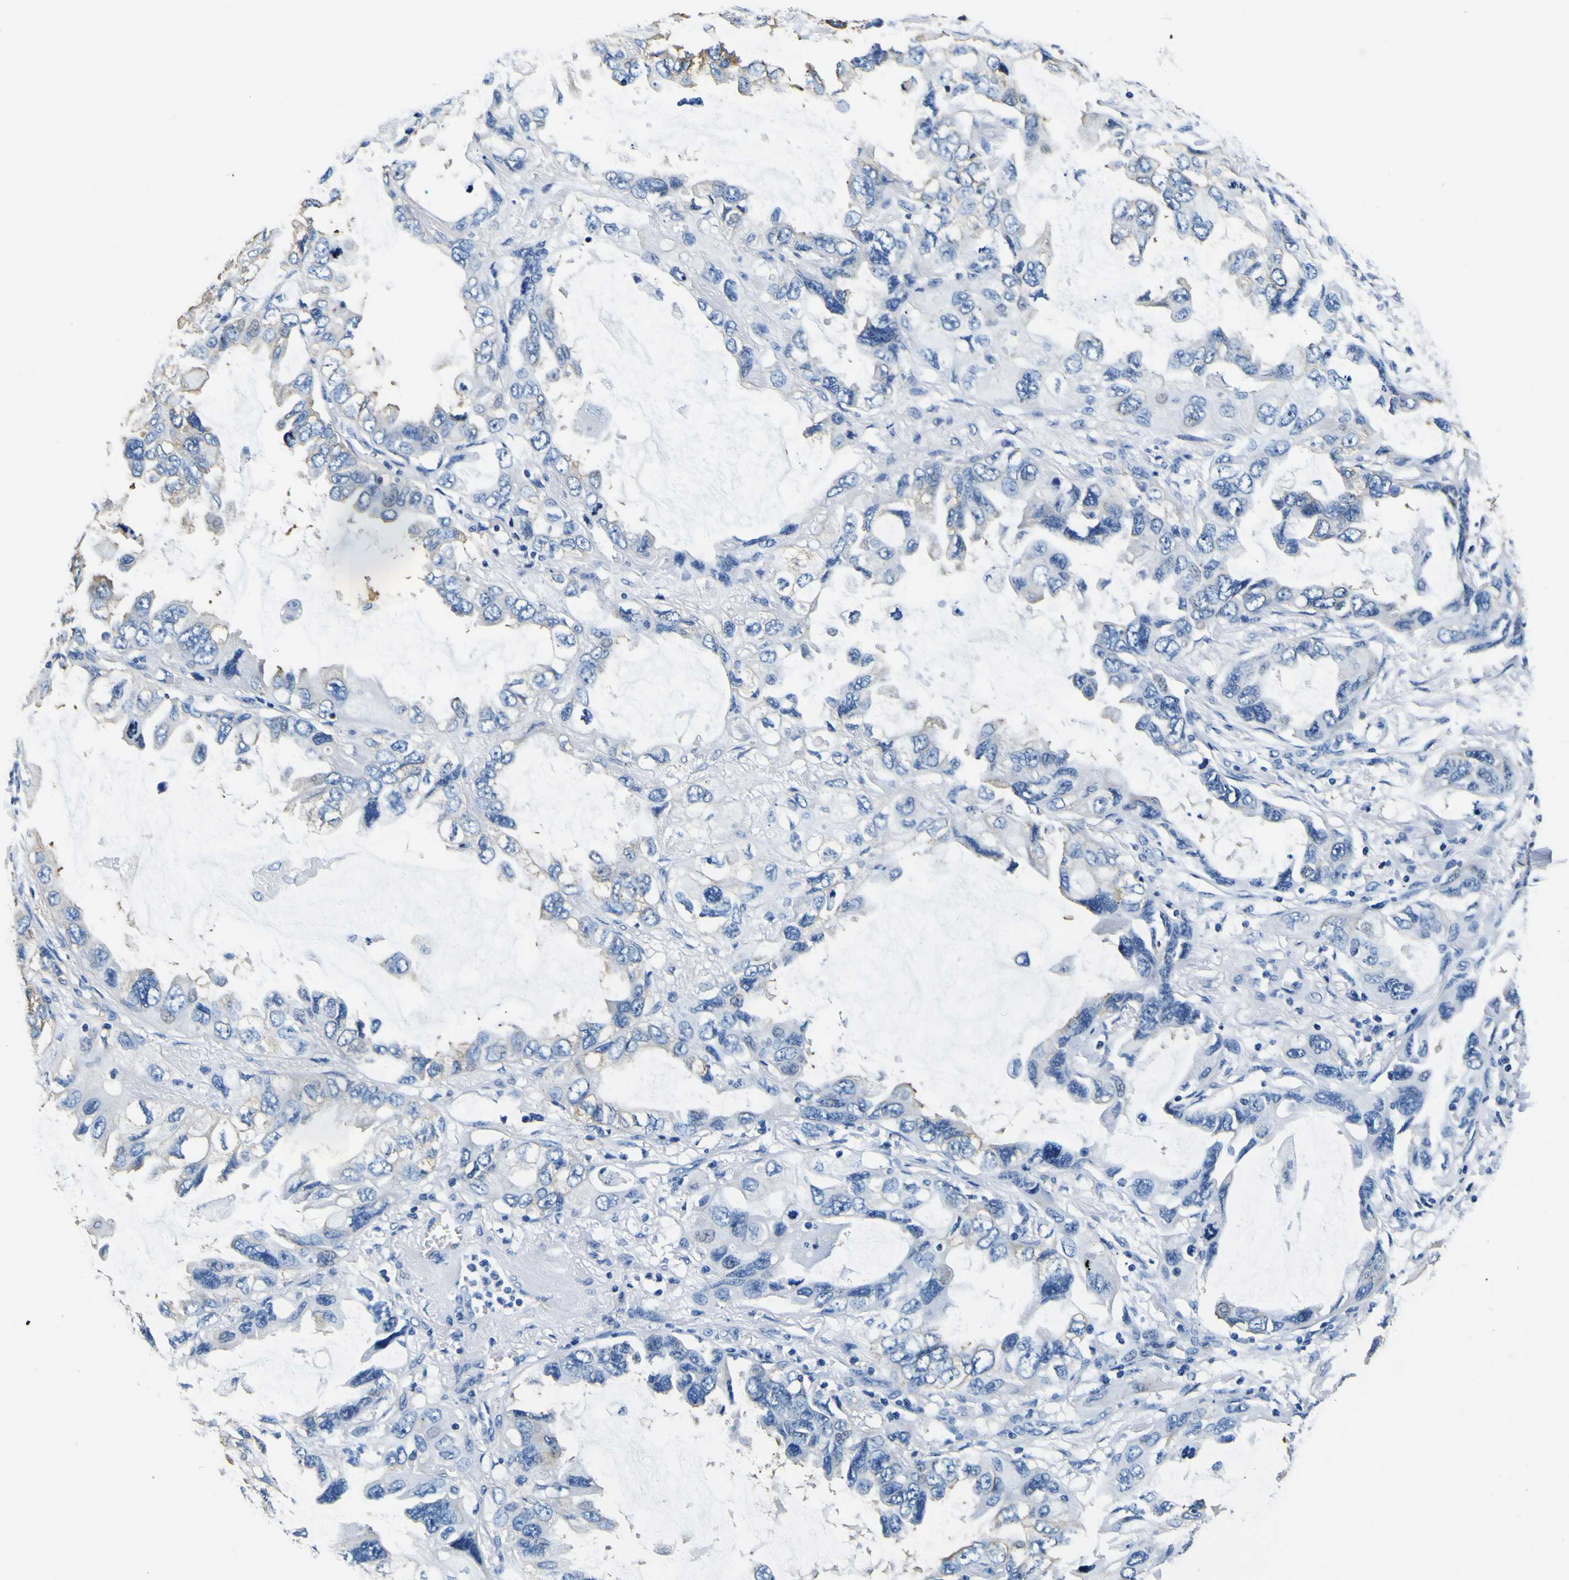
{"staining": {"intensity": "weak", "quantity": "<25%", "location": "cytoplasmic/membranous"}, "tissue": "lung cancer", "cell_type": "Tumor cells", "image_type": "cancer", "snomed": [{"axis": "morphology", "description": "Squamous cell carcinoma, NOS"}, {"axis": "topography", "description": "Lung"}], "caption": "Lung squamous cell carcinoma stained for a protein using immunohistochemistry (IHC) displays no positivity tumor cells.", "gene": "TUBA1B", "patient": {"sex": "female", "age": 73}}